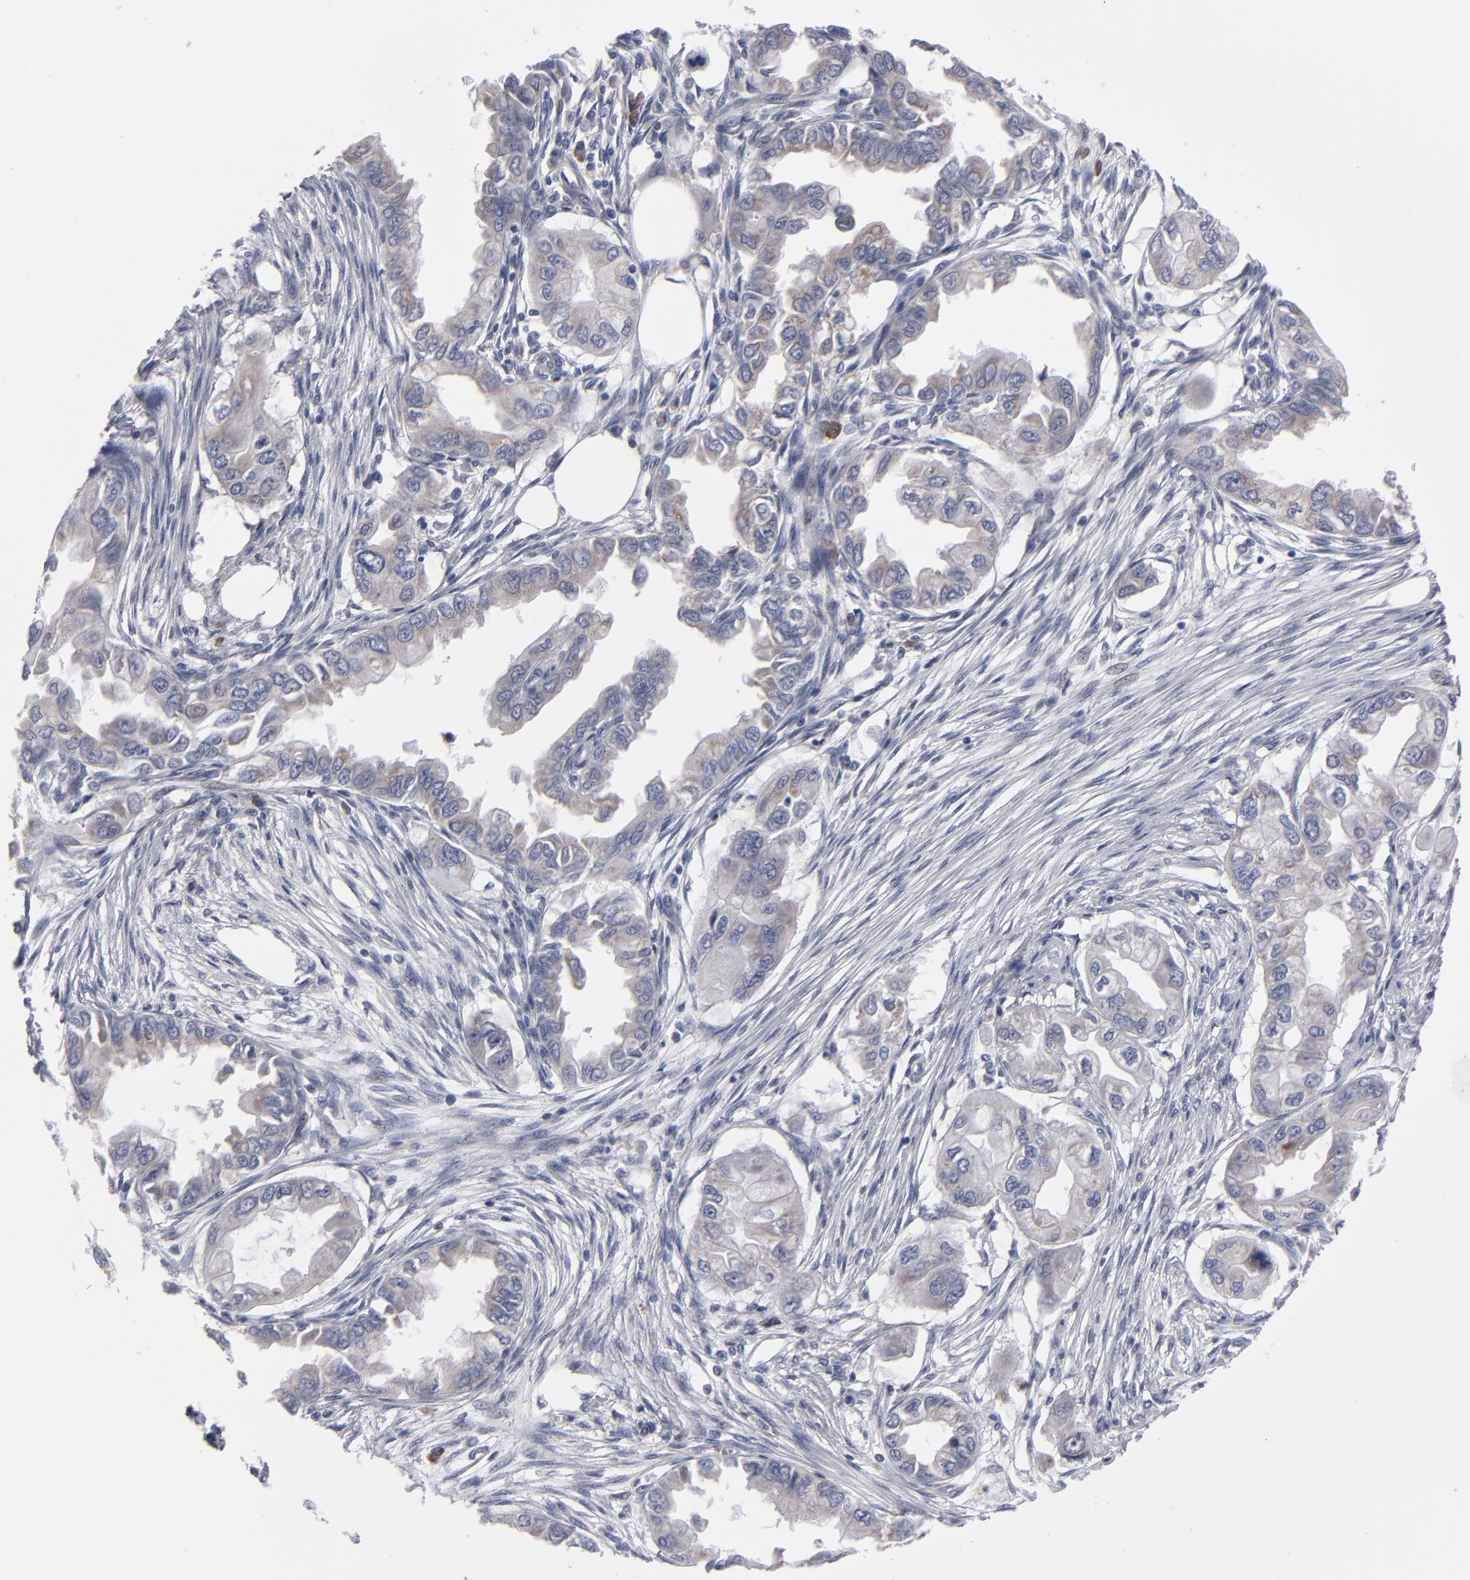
{"staining": {"intensity": "weak", "quantity": "<25%", "location": "cytoplasmic/membranous"}, "tissue": "endometrial cancer", "cell_type": "Tumor cells", "image_type": "cancer", "snomed": [{"axis": "morphology", "description": "Adenocarcinoma, NOS"}, {"axis": "topography", "description": "Endometrium"}], "caption": "Tumor cells are negative for protein expression in human endometrial cancer.", "gene": "CCDC80", "patient": {"sex": "female", "age": 67}}